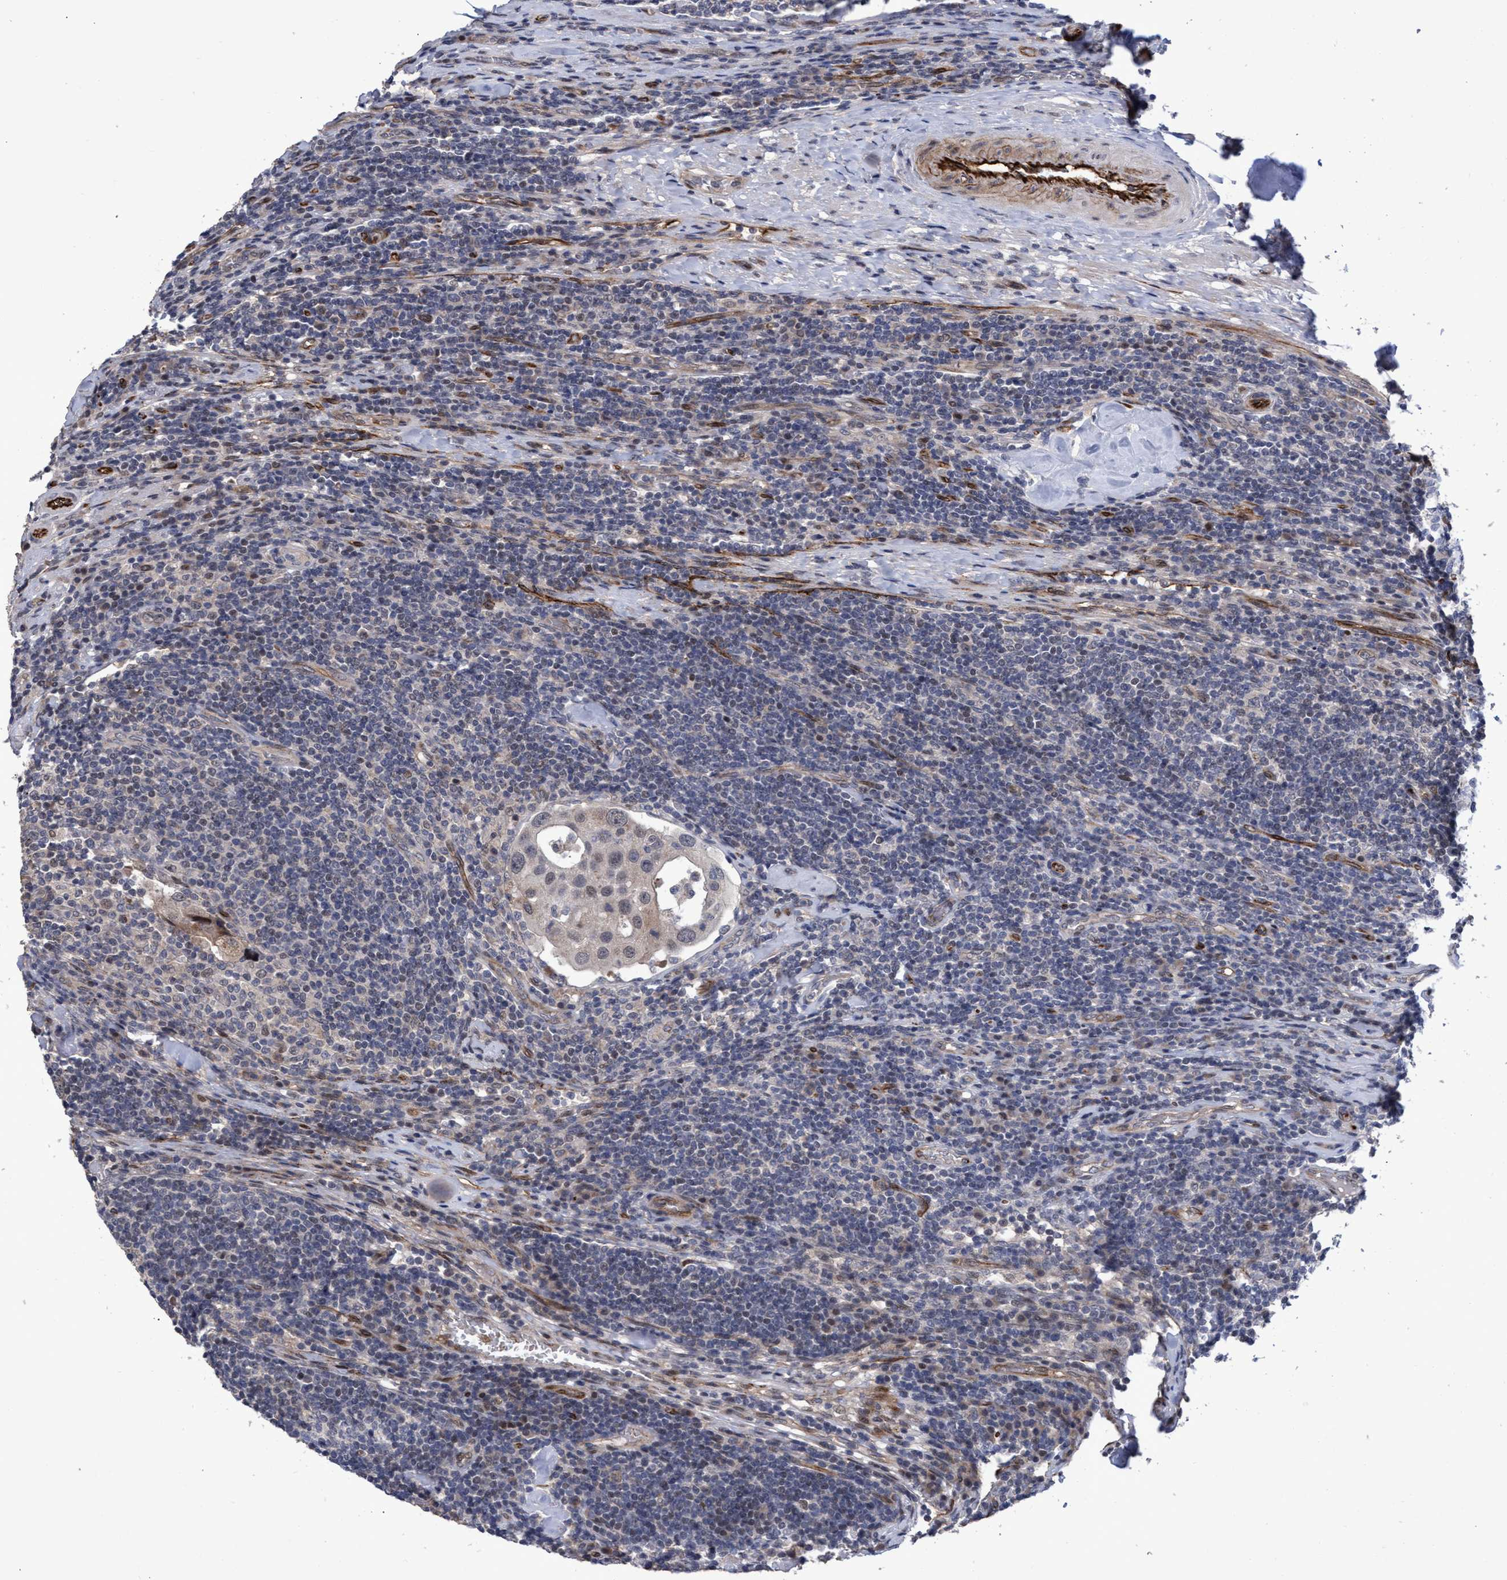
{"staining": {"intensity": "negative", "quantity": "none", "location": "none"}, "tissue": "urothelial cancer", "cell_type": "Tumor cells", "image_type": "cancer", "snomed": [{"axis": "morphology", "description": "Urothelial carcinoma, High grade"}, {"axis": "topography", "description": "Lymph node"}, {"axis": "topography", "description": "Urinary bladder"}], "caption": "Micrograph shows no significant protein expression in tumor cells of high-grade urothelial carcinoma.", "gene": "ZNF750", "patient": {"sex": "male", "age": 51}}